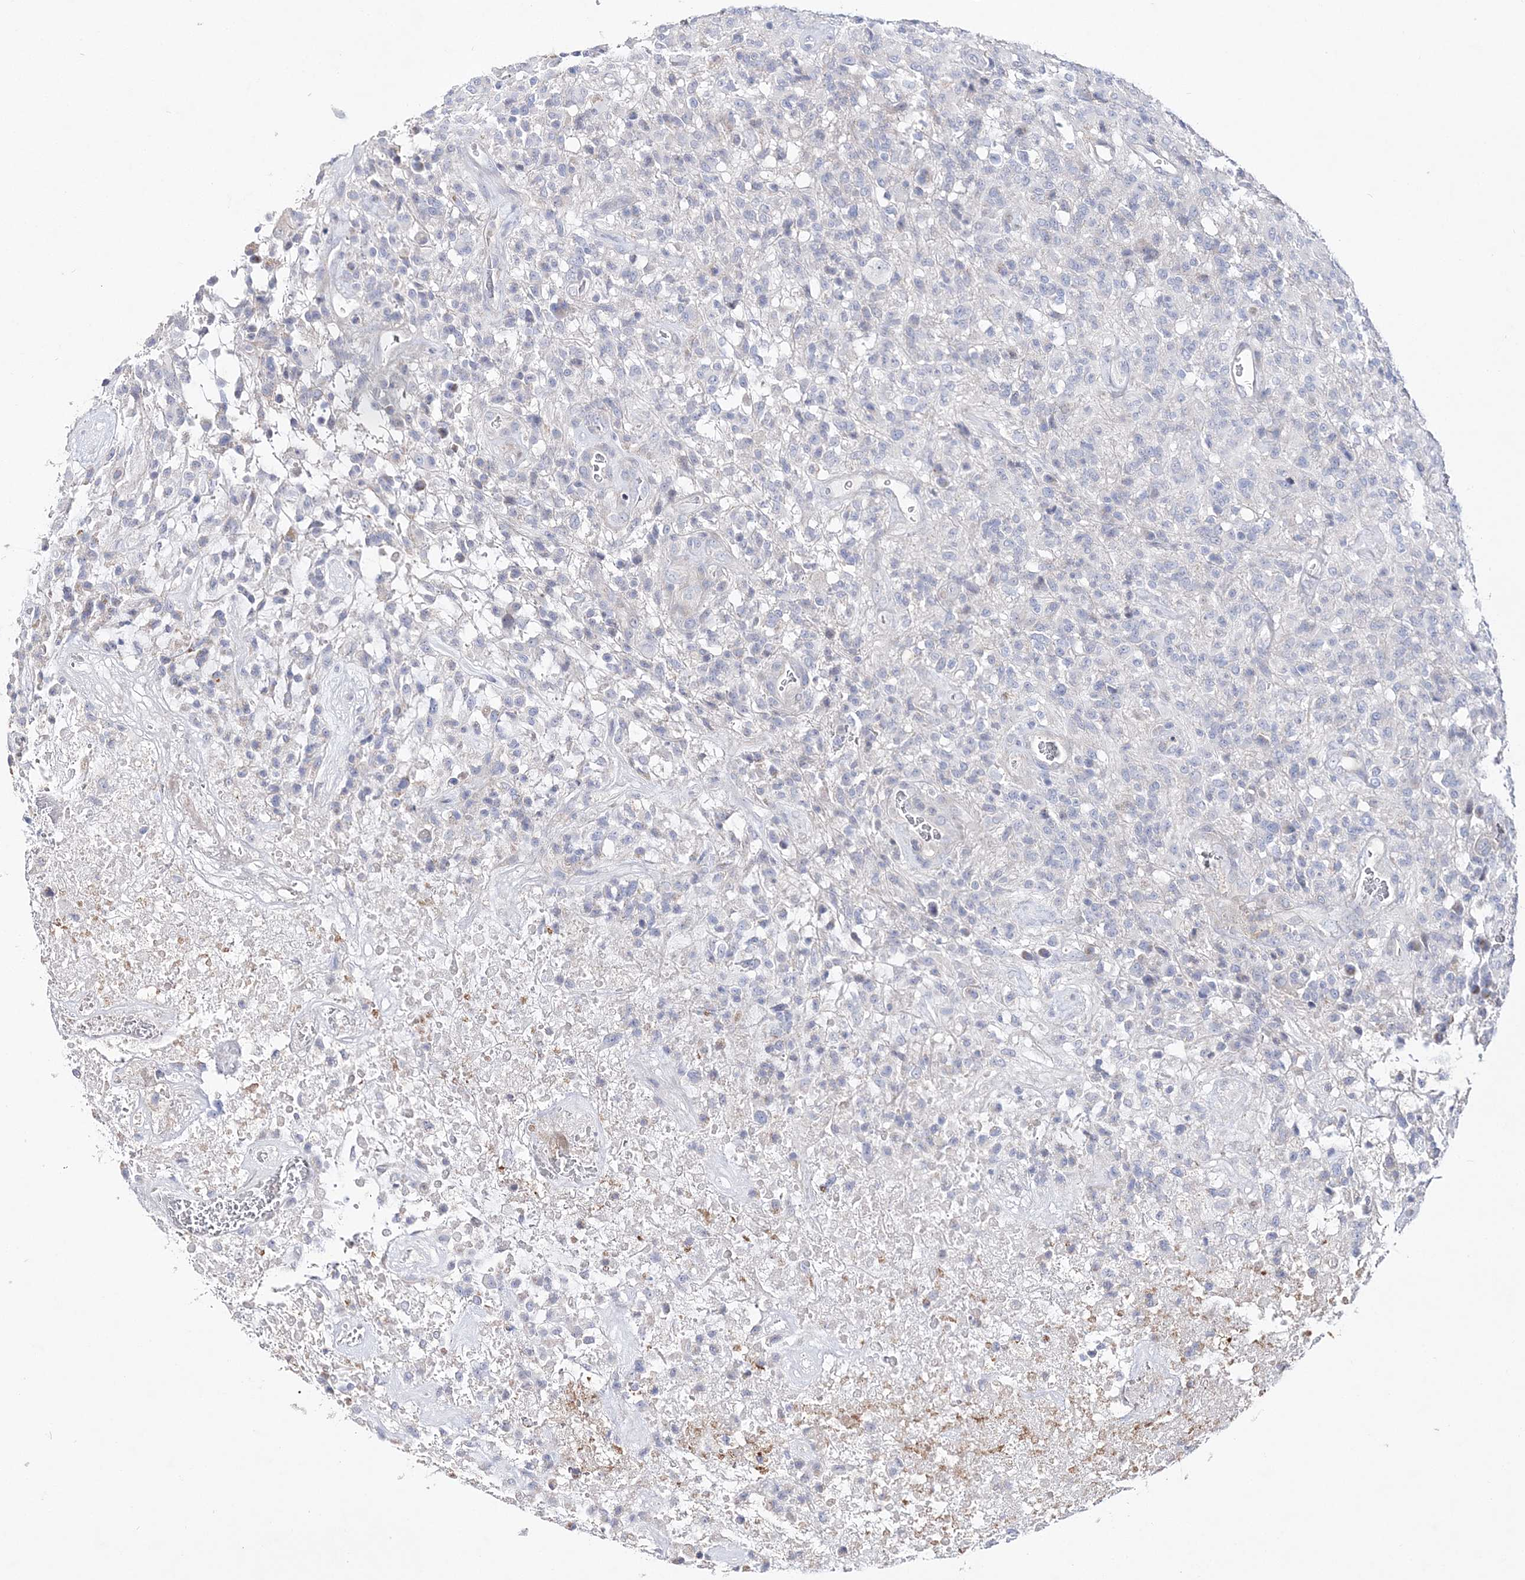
{"staining": {"intensity": "negative", "quantity": "none", "location": "none"}, "tissue": "glioma", "cell_type": "Tumor cells", "image_type": "cancer", "snomed": [{"axis": "morphology", "description": "Glioma, malignant, High grade"}, {"axis": "topography", "description": "Brain"}], "caption": "Malignant high-grade glioma was stained to show a protein in brown. There is no significant positivity in tumor cells.", "gene": "ANO1", "patient": {"sex": "female", "age": 57}}